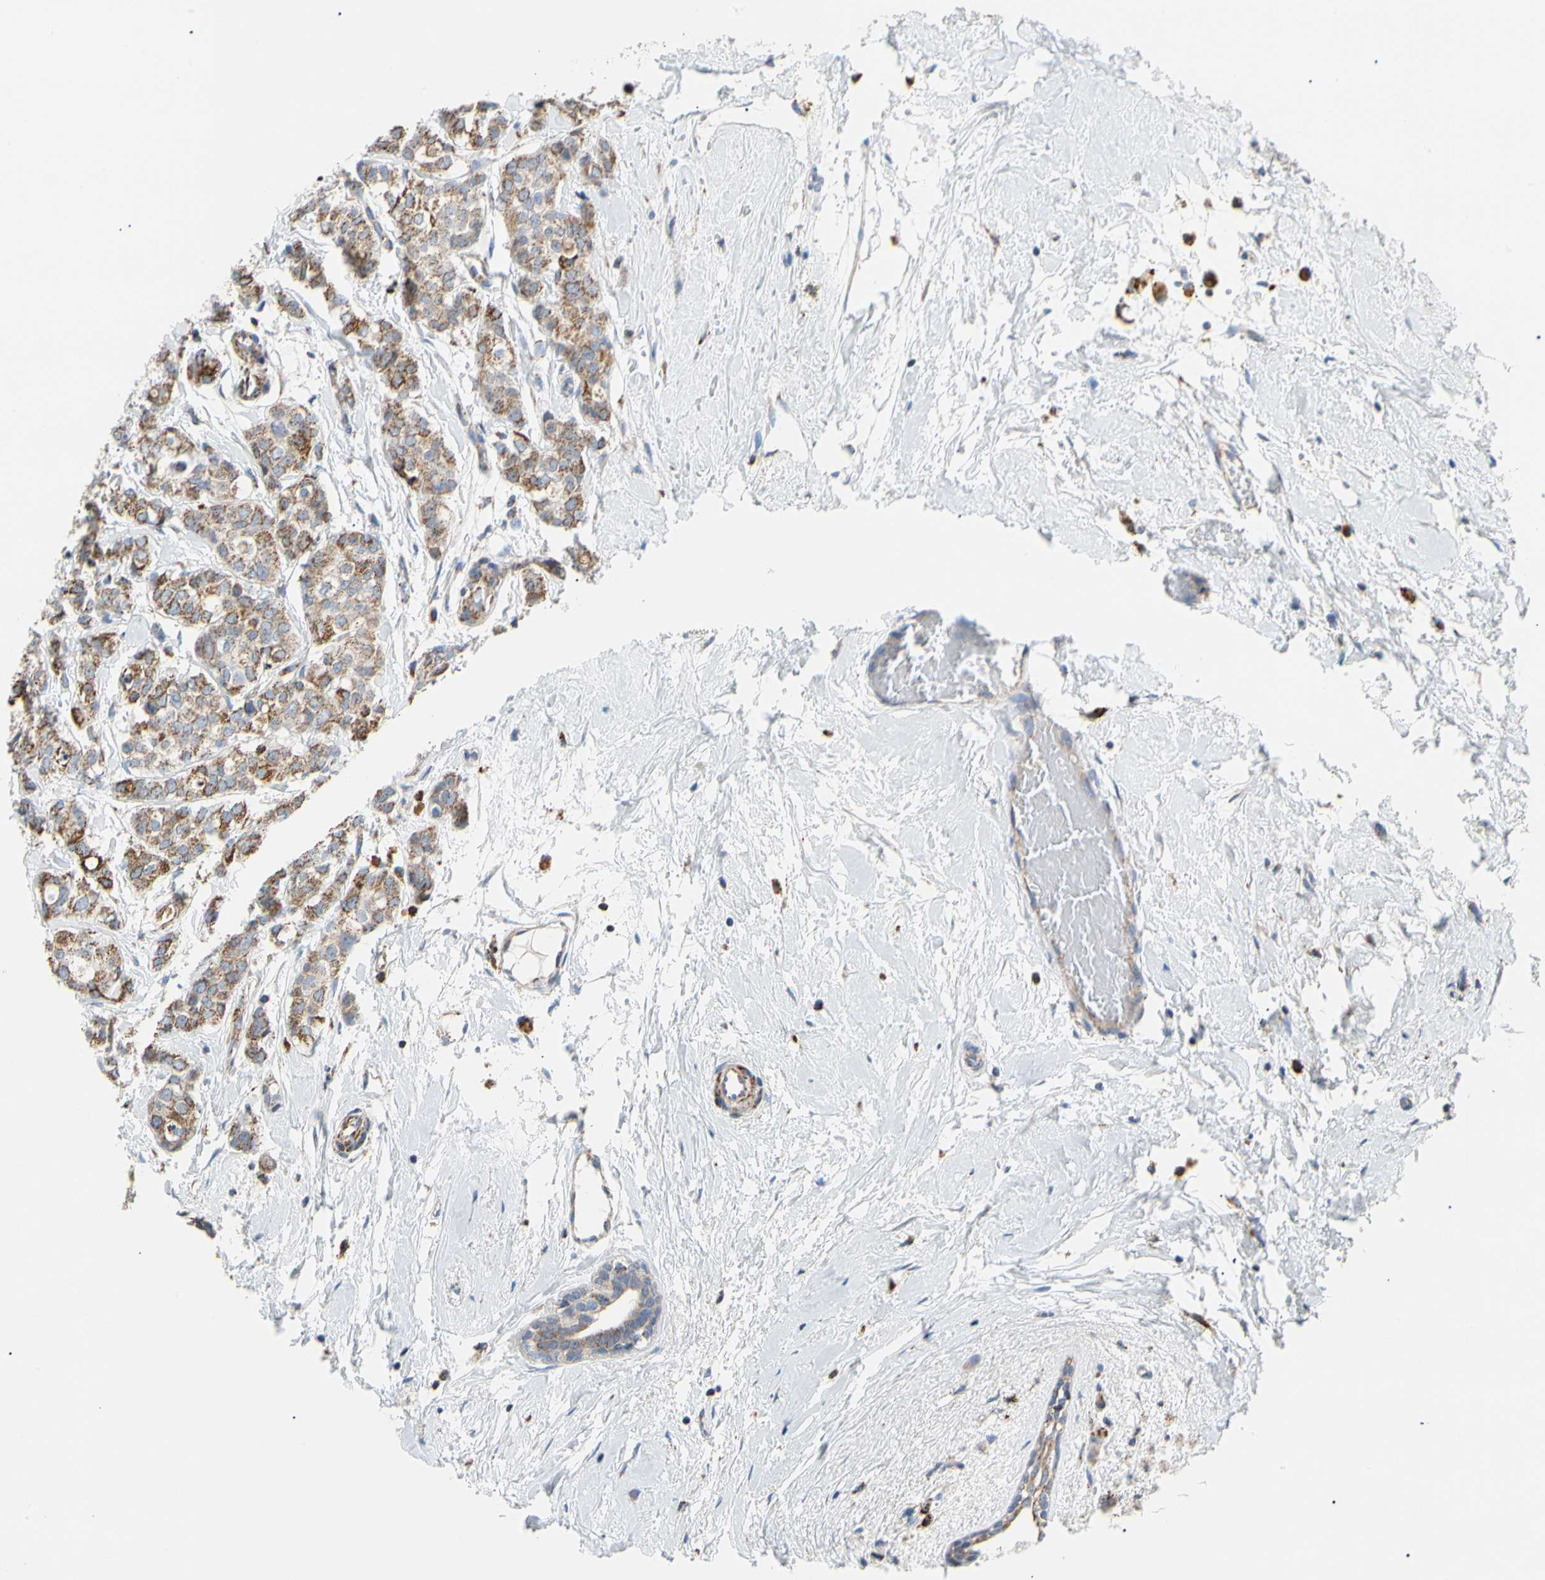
{"staining": {"intensity": "strong", "quantity": ">75%", "location": "cytoplasmic/membranous"}, "tissue": "breast cancer", "cell_type": "Tumor cells", "image_type": "cancer", "snomed": [{"axis": "morphology", "description": "Lobular carcinoma"}, {"axis": "topography", "description": "Breast"}], "caption": "The immunohistochemical stain highlights strong cytoplasmic/membranous staining in tumor cells of breast cancer (lobular carcinoma) tissue.", "gene": "ACAT1", "patient": {"sex": "female", "age": 60}}